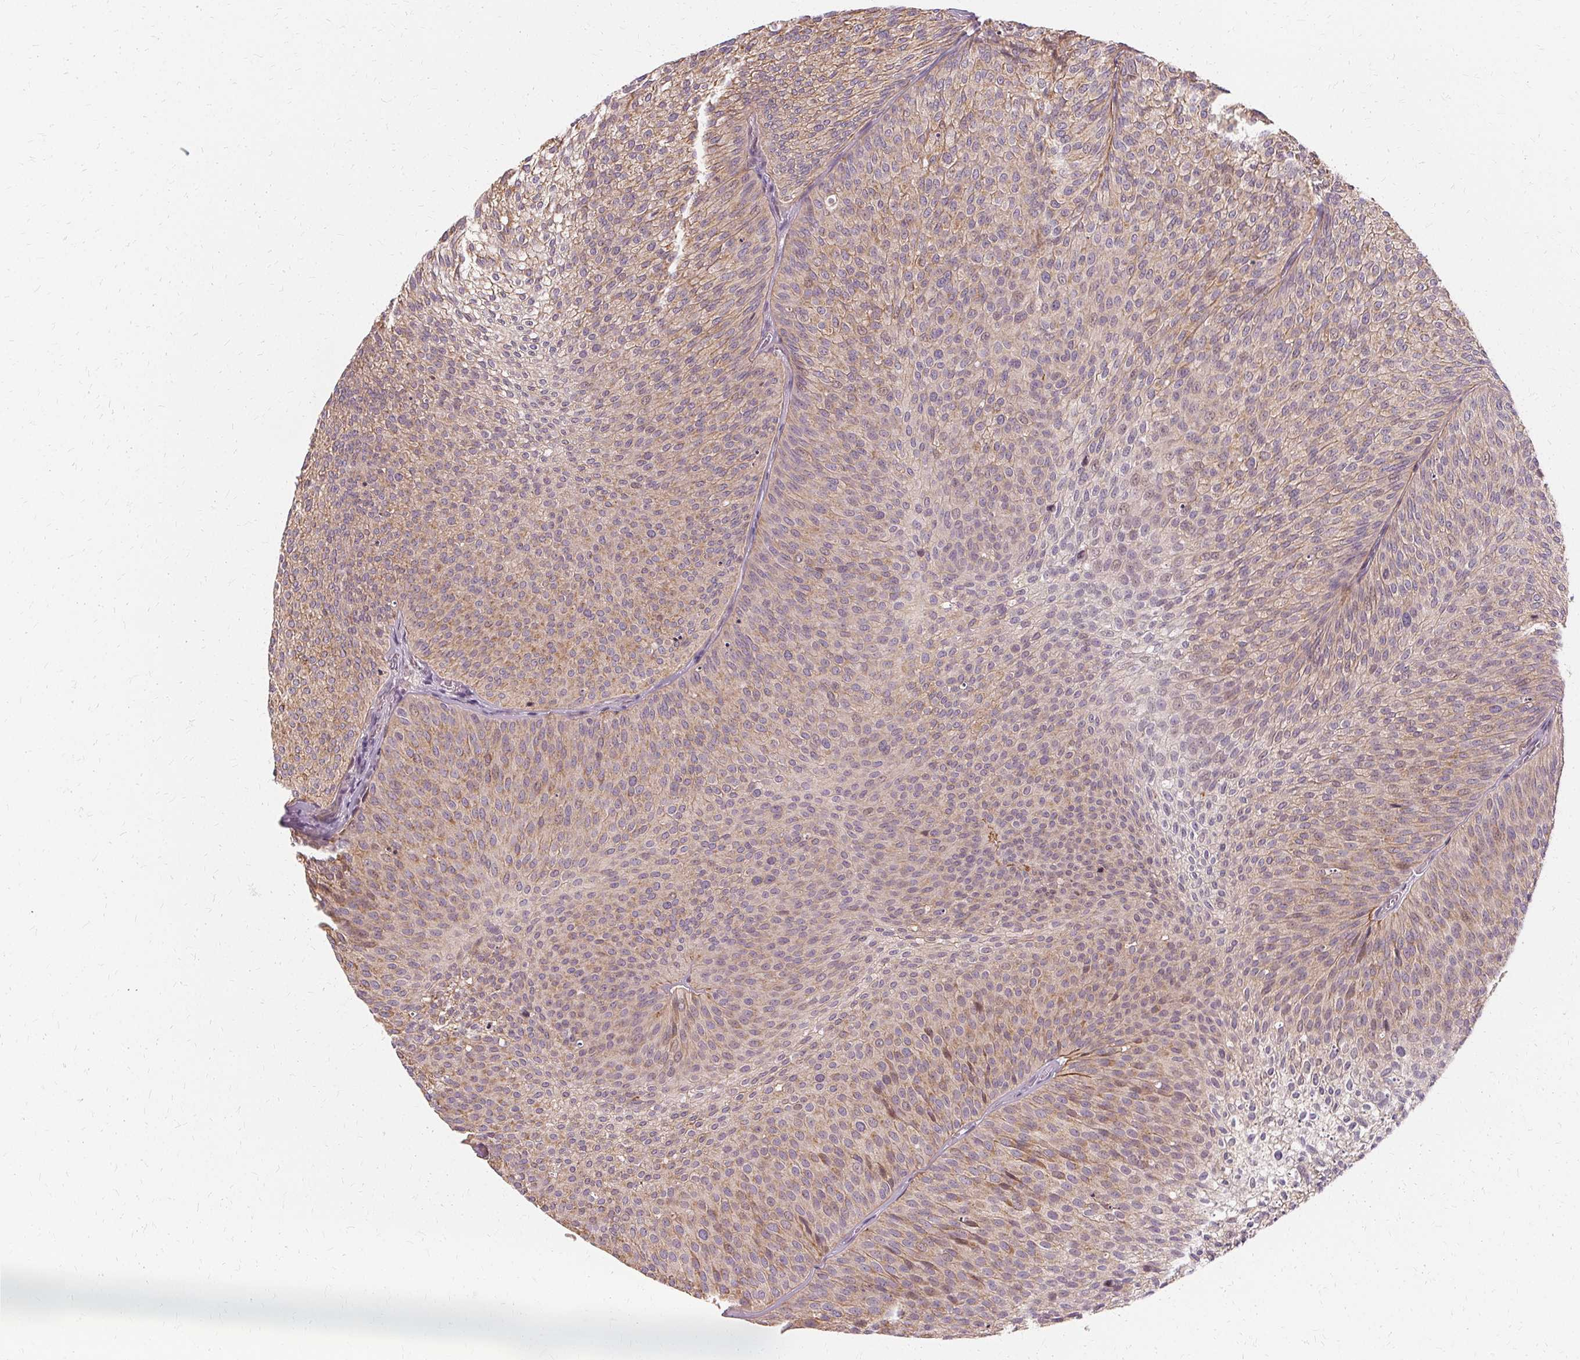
{"staining": {"intensity": "weak", "quantity": "<25%", "location": "cytoplasmic/membranous"}, "tissue": "urothelial cancer", "cell_type": "Tumor cells", "image_type": "cancer", "snomed": [{"axis": "morphology", "description": "Urothelial carcinoma, Low grade"}, {"axis": "topography", "description": "Urinary bladder"}], "caption": "DAB immunohistochemical staining of human urothelial cancer reveals no significant expression in tumor cells. (DAB (3,3'-diaminobenzidine) immunohistochemistry, high magnification).", "gene": "USP8", "patient": {"sex": "male", "age": 91}}